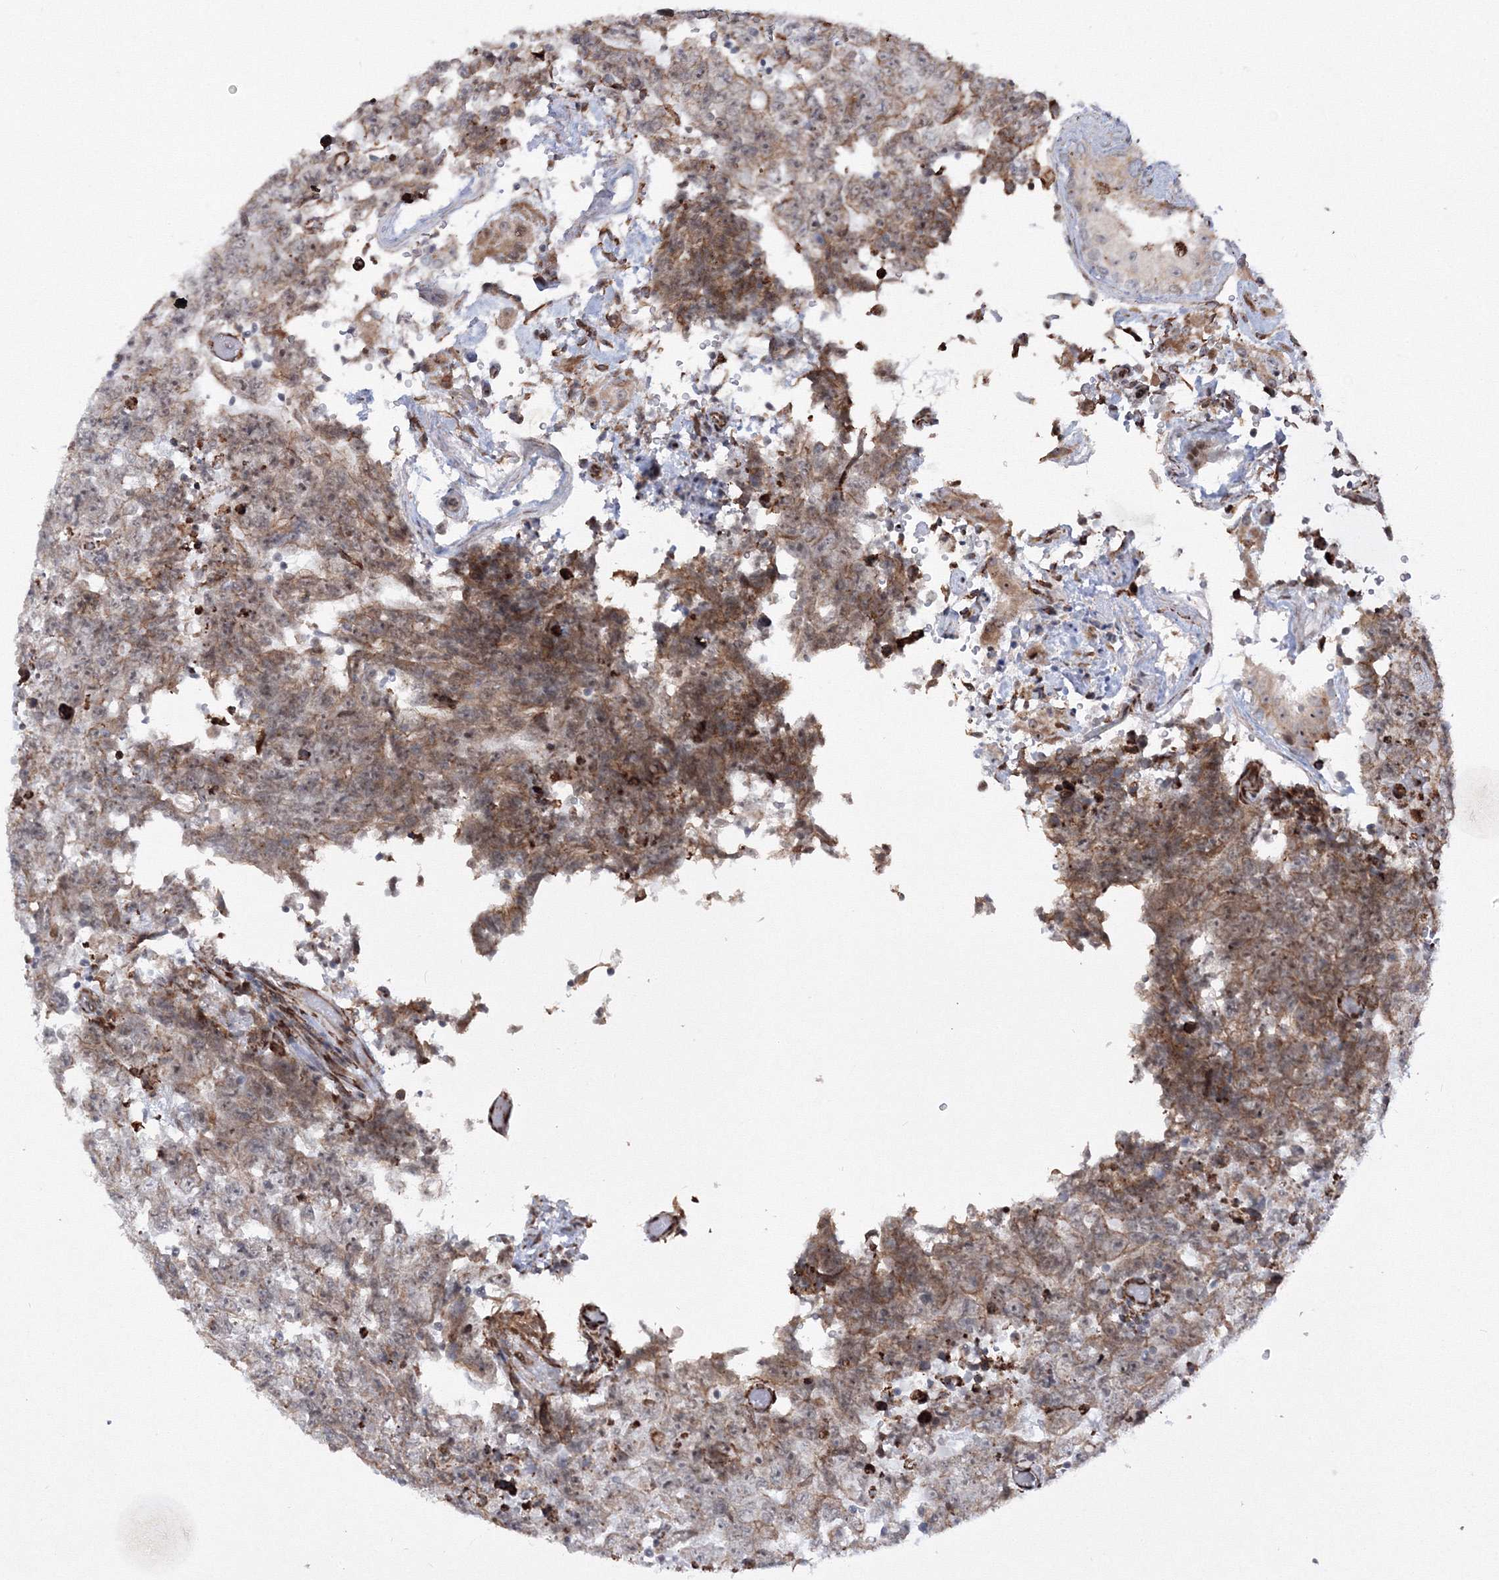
{"staining": {"intensity": "moderate", "quantity": ">75%", "location": "cytoplasmic/membranous"}, "tissue": "testis cancer", "cell_type": "Tumor cells", "image_type": "cancer", "snomed": [{"axis": "morphology", "description": "Carcinoma, Embryonal, NOS"}, {"axis": "topography", "description": "Testis"}], "caption": "Embryonal carcinoma (testis) was stained to show a protein in brown. There is medium levels of moderate cytoplasmic/membranous staining in about >75% of tumor cells.", "gene": "EFCAB12", "patient": {"sex": "male", "age": 26}}